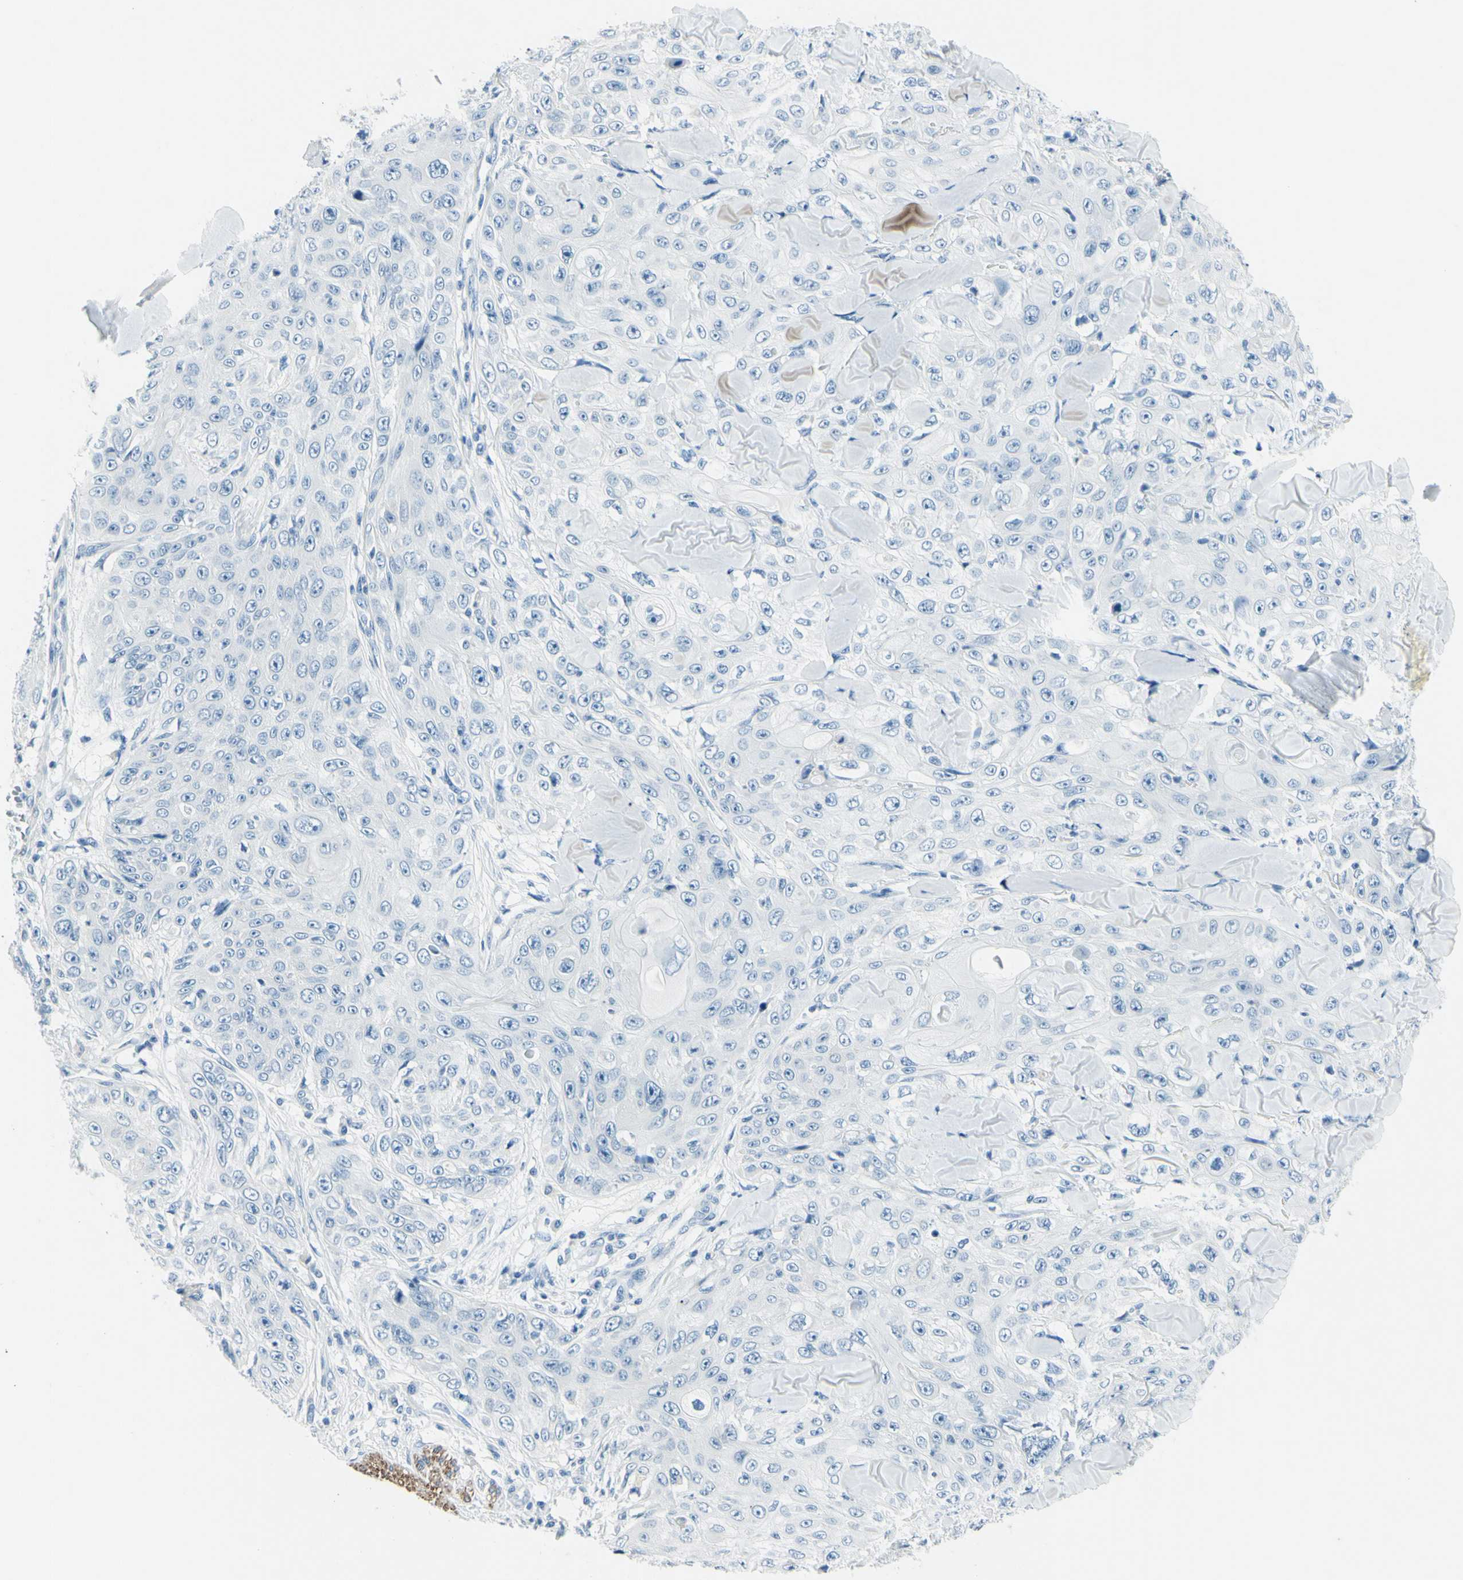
{"staining": {"intensity": "negative", "quantity": "none", "location": "none"}, "tissue": "skin cancer", "cell_type": "Tumor cells", "image_type": "cancer", "snomed": [{"axis": "morphology", "description": "Squamous cell carcinoma, NOS"}, {"axis": "topography", "description": "Skin"}], "caption": "Image shows no significant protein positivity in tumor cells of skin squamous cell carcinoma.", "gene": "CDH15", "patient": {"sex": "male", "age": 86}}